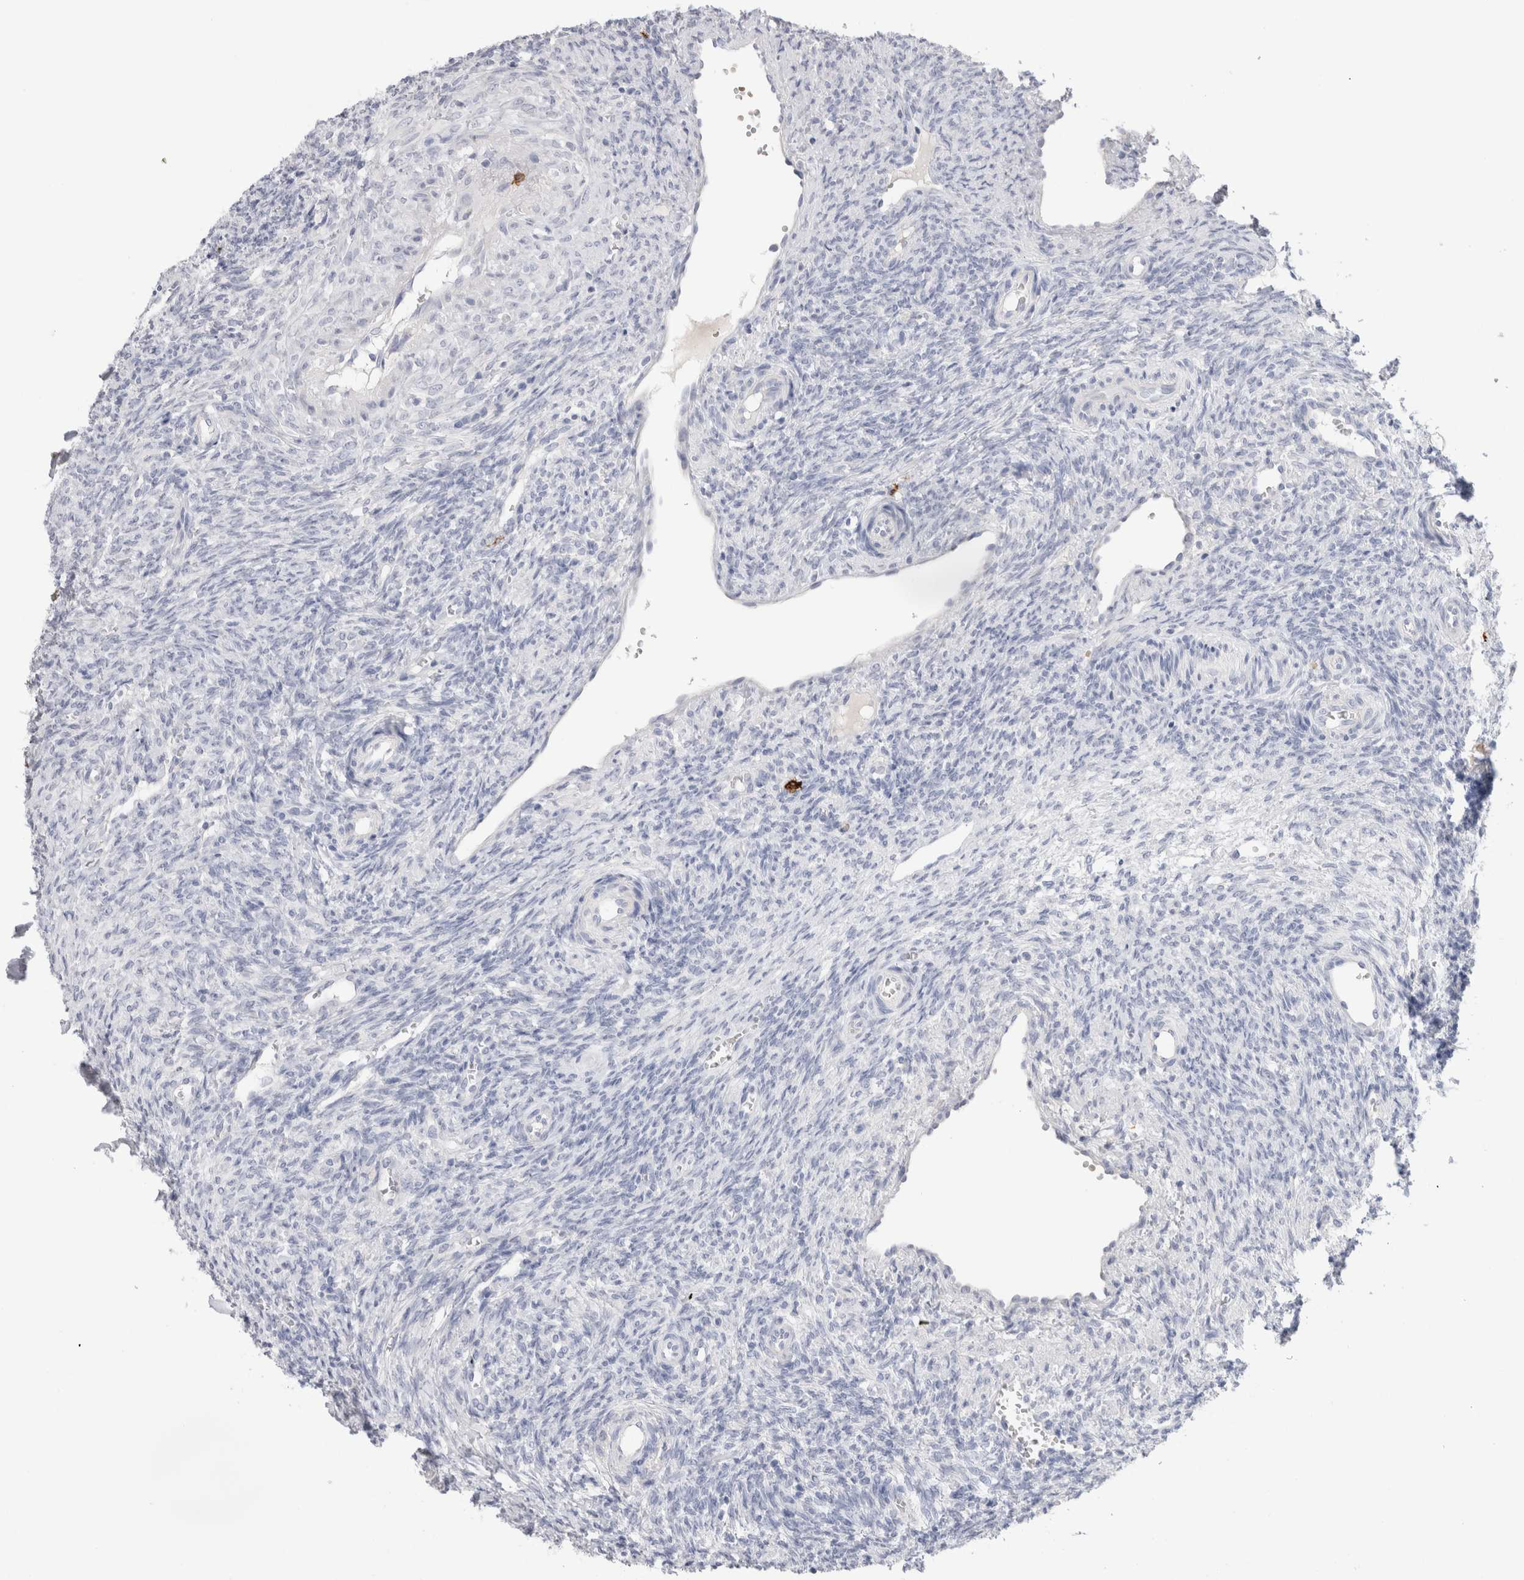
{"staining": {"intensity": "negative", "quantity": "none", "location": "none"}, "tissue": "ovary", "cell_type": "Ovarian stroma cells", "image_type": "normal", "snomed": [{"axis": "morphology", "description": "Normal tissue, NOS"}, {"axis": "topography", "description": "Ovary"}], "caption": "Human ovary stained for a protein using immunohistochemistry exhibits no staining in ovarian stroma cells.", "gene": "CD38", "patient": {"sex": "female", "age": 41}}